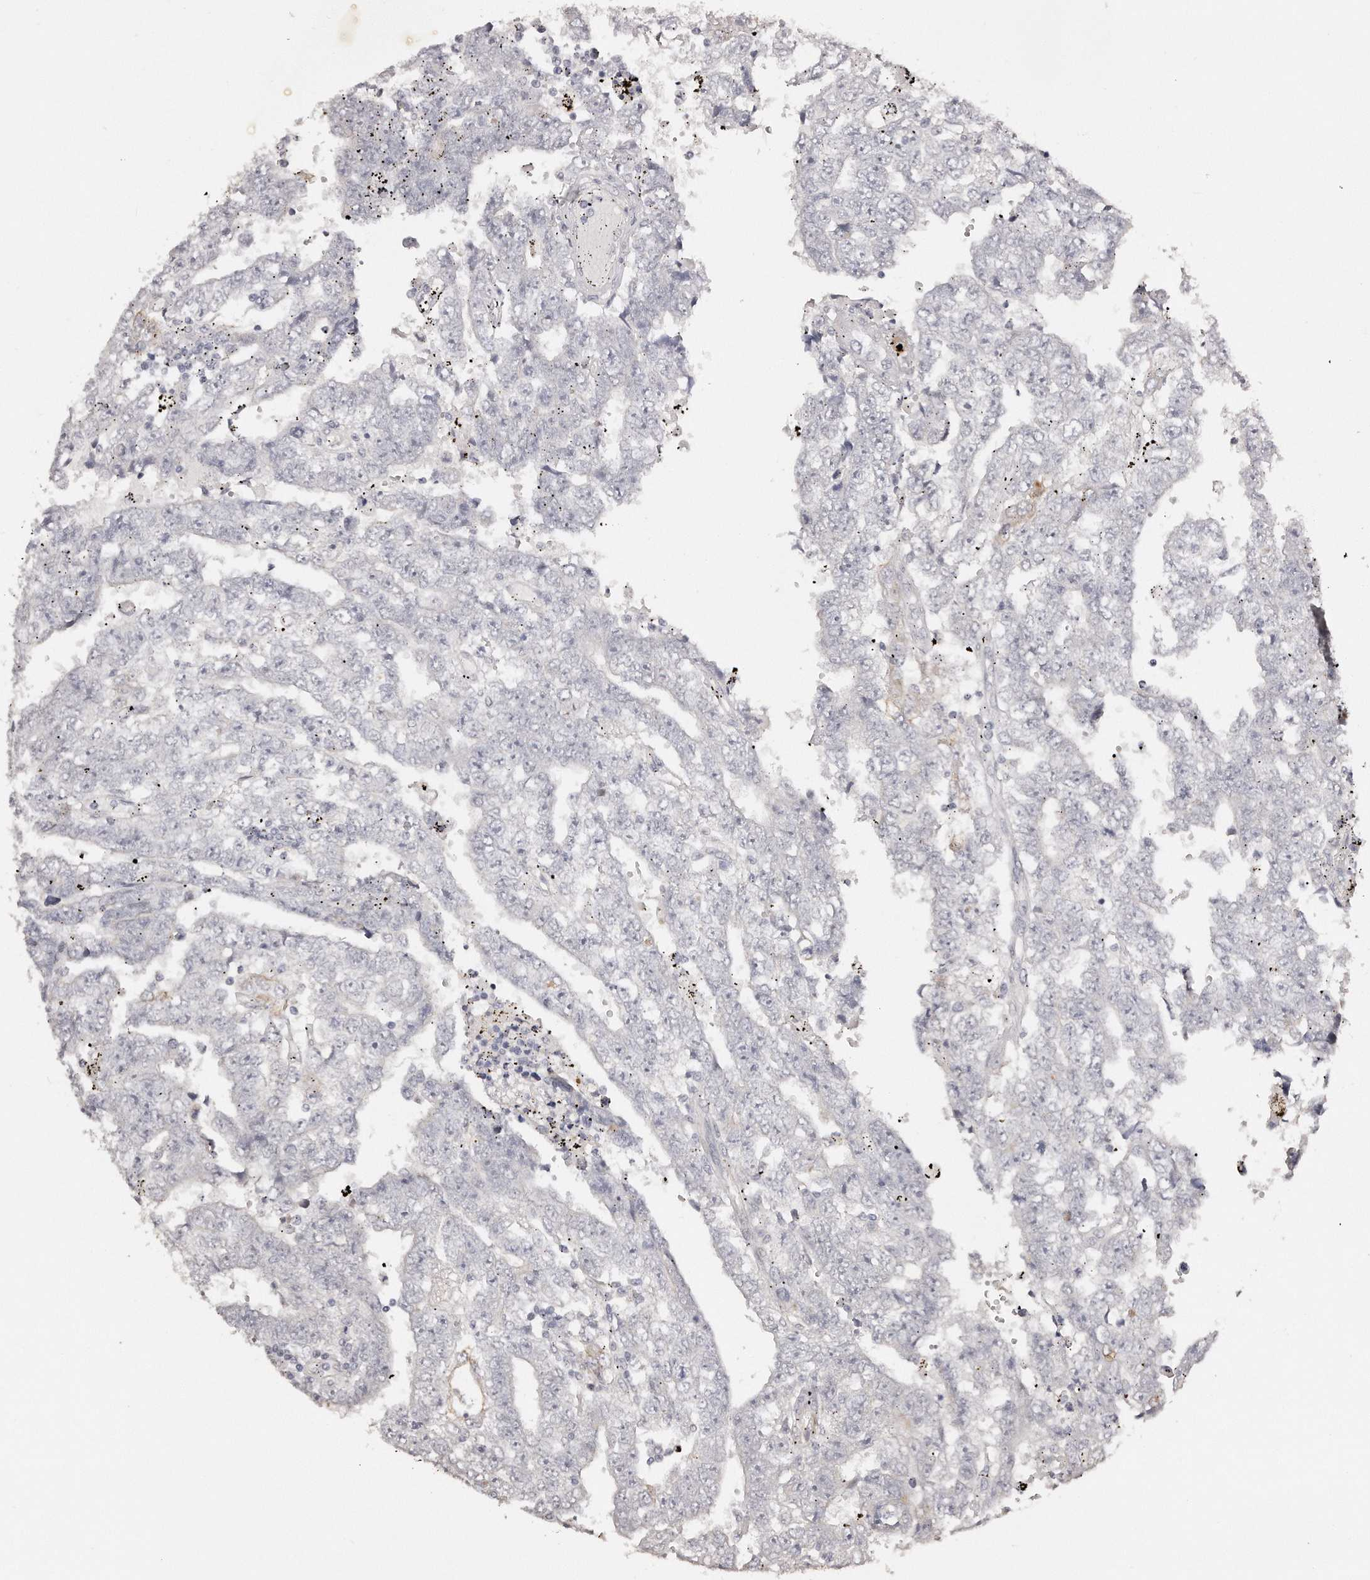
{"staining": {"intensity": "negative", "quantity": "none", "location": "none"}, "tissue": "testis cancer", "cell_type": "Tumor cells", "image_type": "cancer", "snomed": [{"axis": "morphology", "description": "Carcinoma, Embryonal, NOS"}, {"axis": "topography", "description": "Testis"}], "caption": "Immunohistochemical staining of embryonal carcinoma (testis) reveals no significant positivity in tumor cells.", "gene": "ZYG11A", "patient": {"sex": "male", "age": 25}}